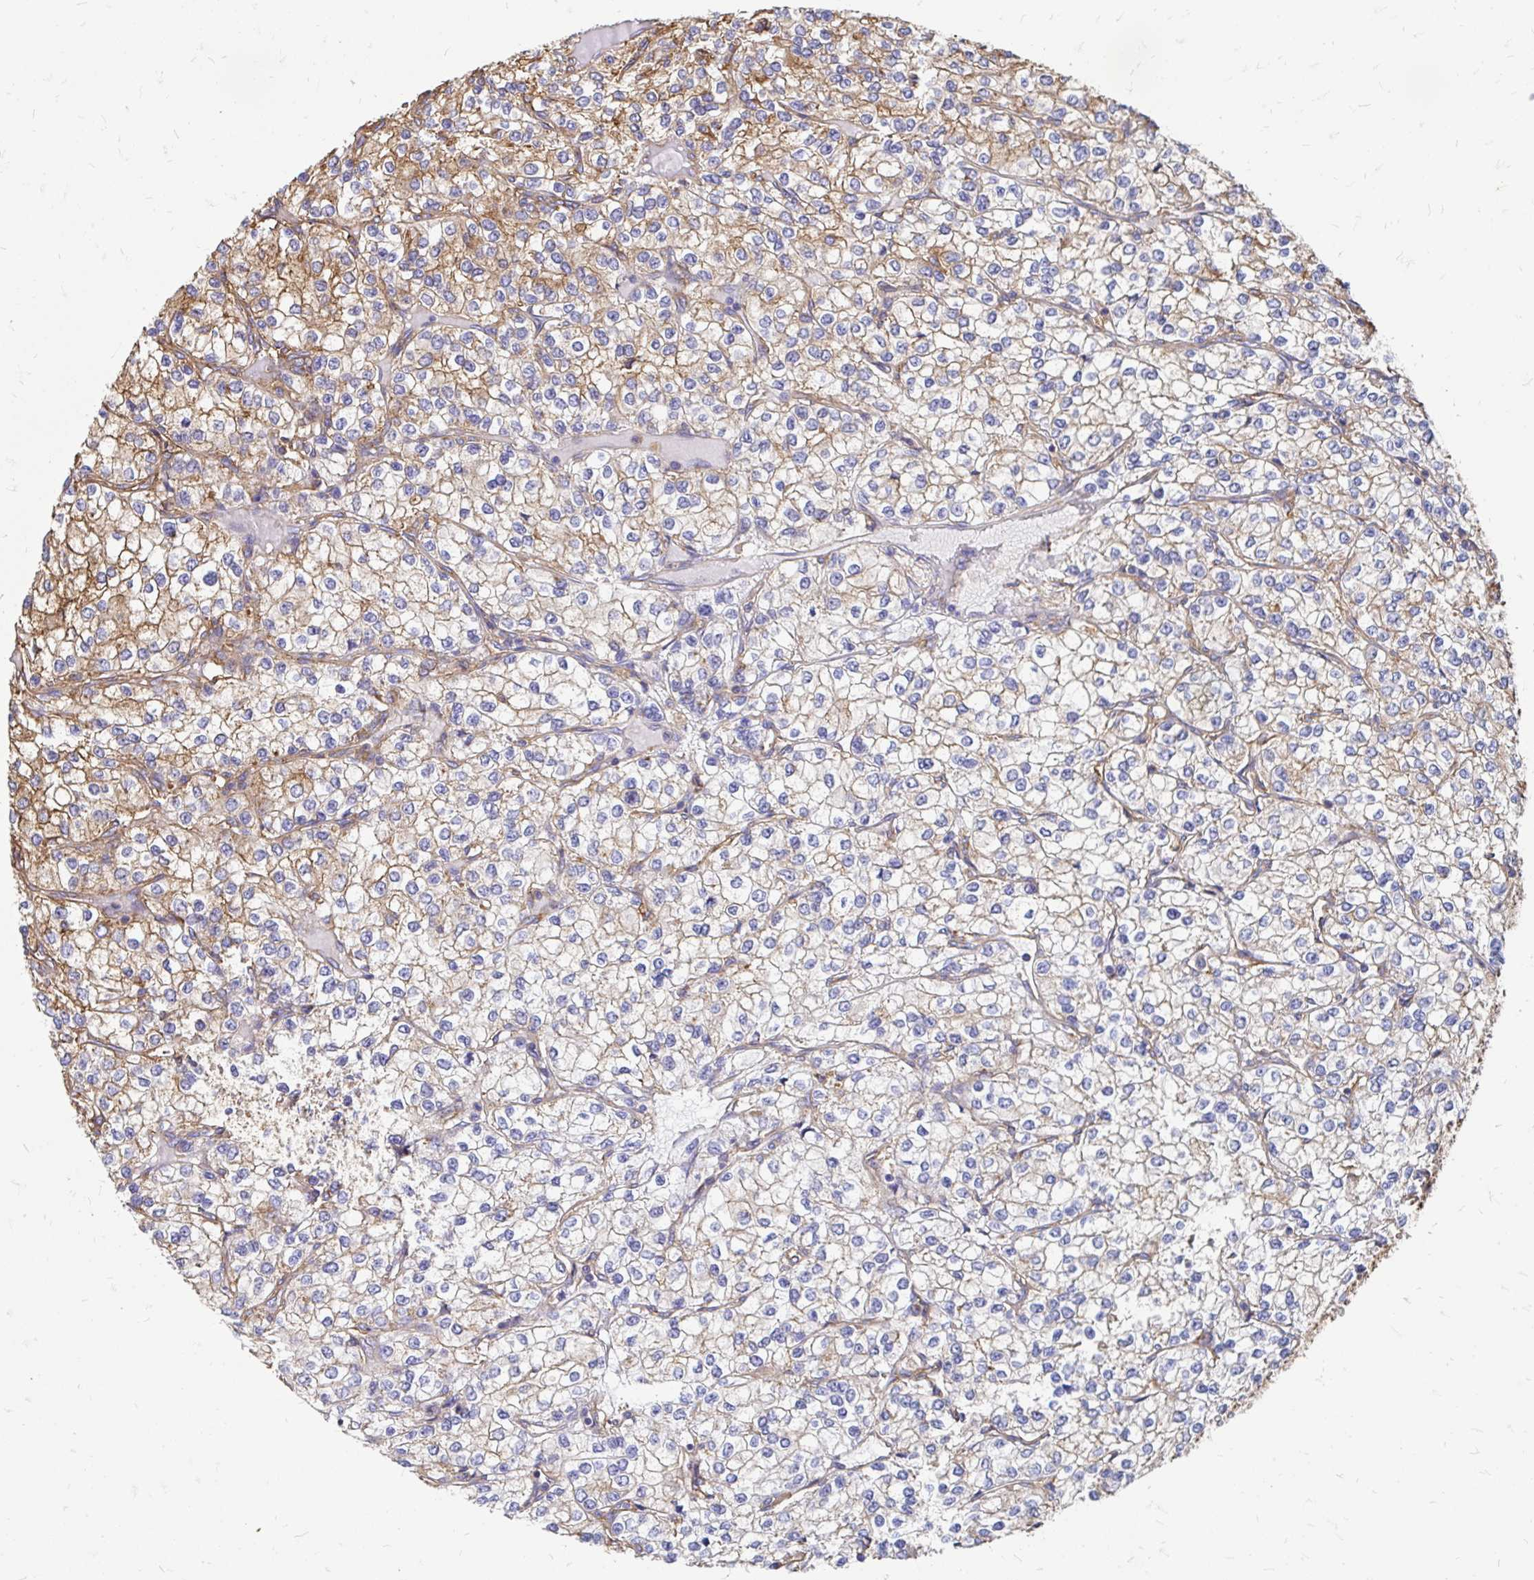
{"staining": {"intensity": "moderate", "quantity": "25%-75%", "location": "cytoplasmic/membranous"}, "tissue": "renal cancer", "cell_type": "Tumor cells", "image_type": "cancer", "snomed": [{"axis": "morphology", "description": "Adenocarcinoma, NOS"}, {"axis": "topography", "description": "Kidney"}], "caption": "A histopathology image of human renal cancer stained for a protein shows moderate cytoplasmic/membranous brown staining in tumor cells.", "gene": "CLTC", "patient": {"sex": "male", "age": 80}}